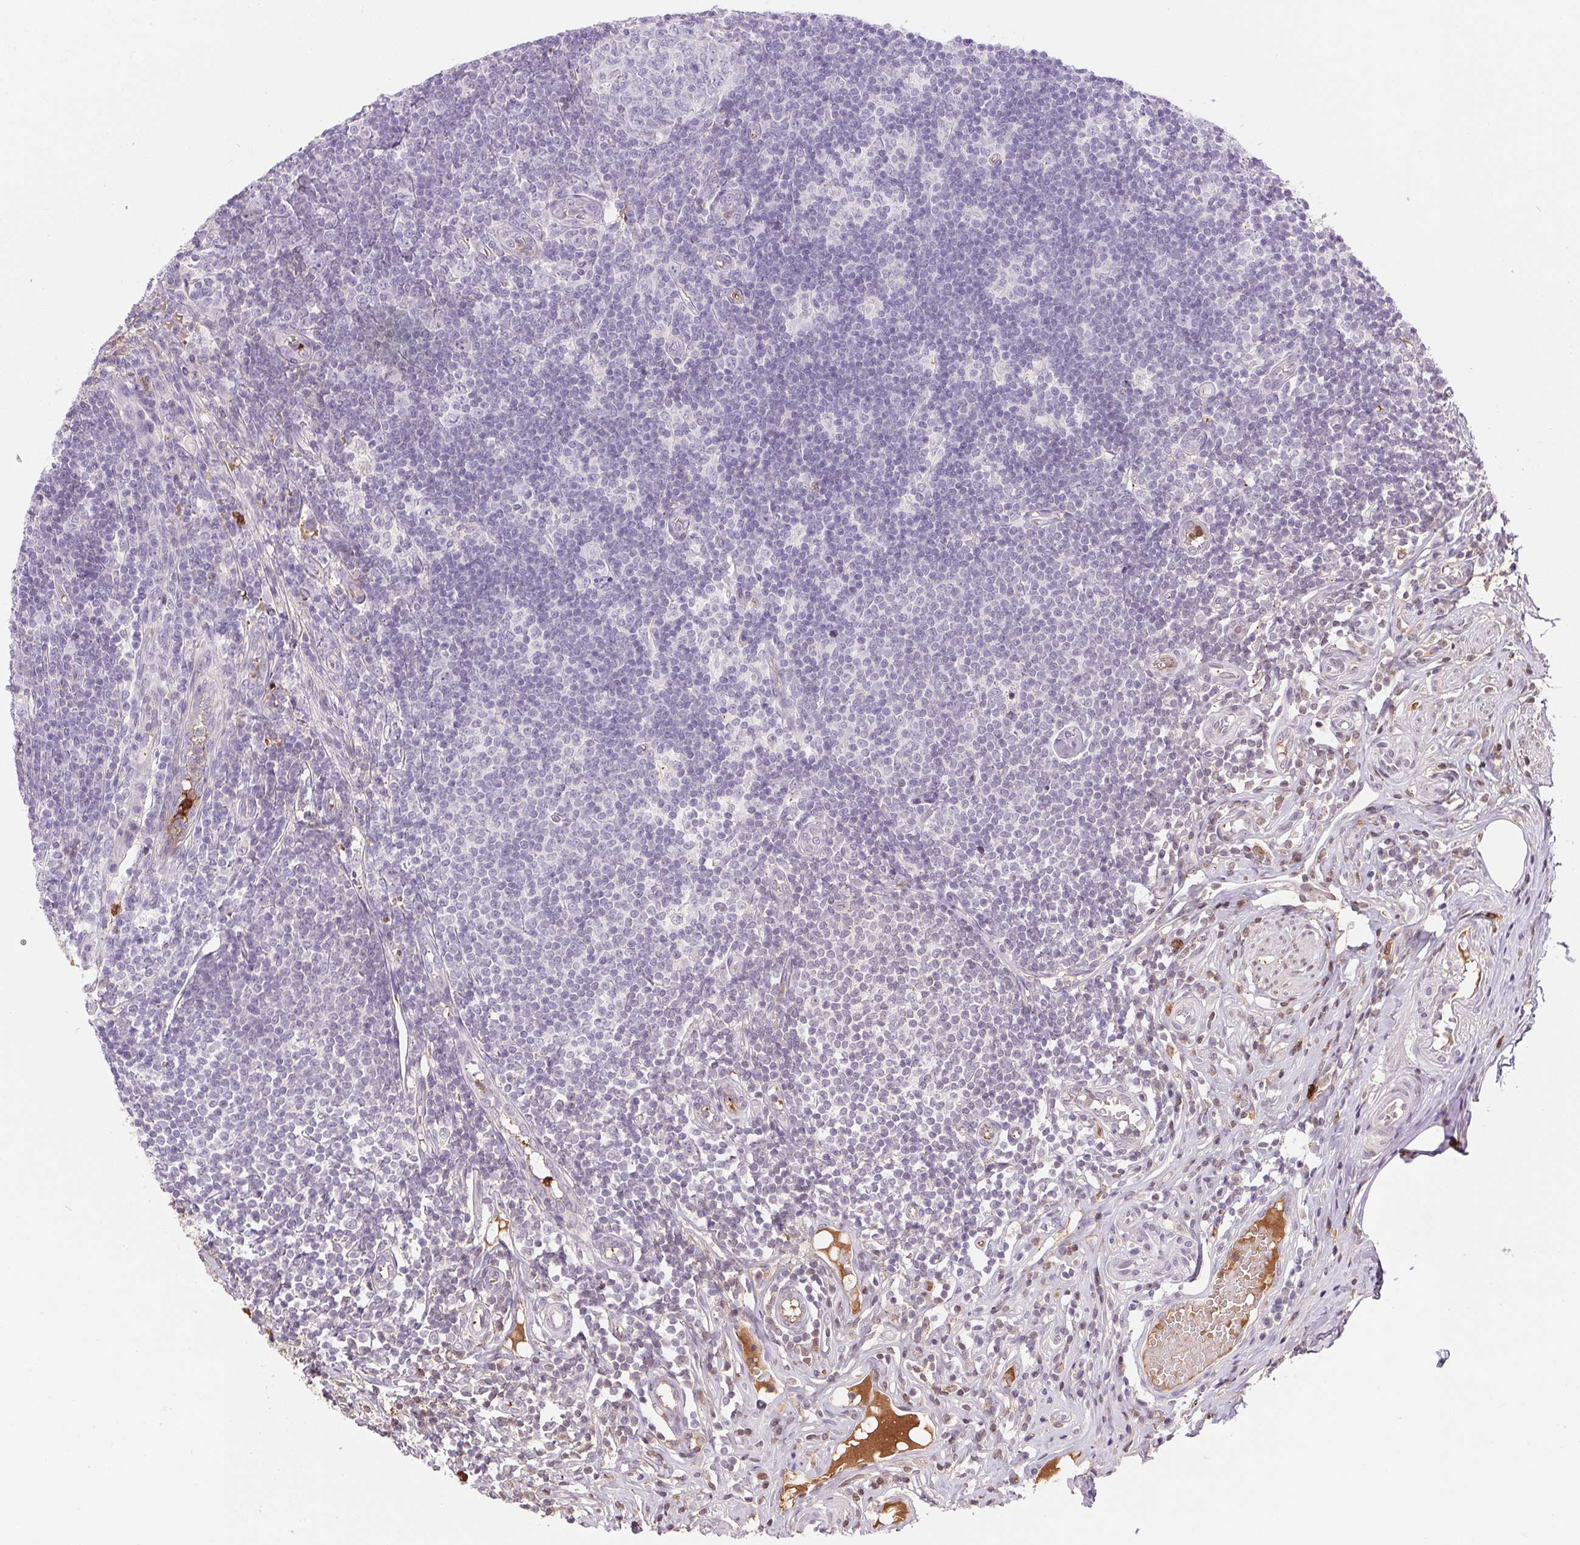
{"staining": {"intensity": "weak", "quantity": "<25%", "location": "cytoplasmic/membranous,nuclear"}, "tissue": "appendix", "cell_type": "Glandular cells", "image_type": "normal", "snomed": [{"axis": "morphology", "description": "Normal tissue, NOS"}, {"axis": "topography", "description": "Appendix"}], "caption": "Immunohistochemistry photomicrograph of normal human appendix stained for a protein (brown), which reveals no staining in glandular cells. The staining is performed using DAB brown chromogen with nuclei counter-stained in using hematoxylin.", "gene": "ORM1", "patient": {"sex": "male", "age": 18}}